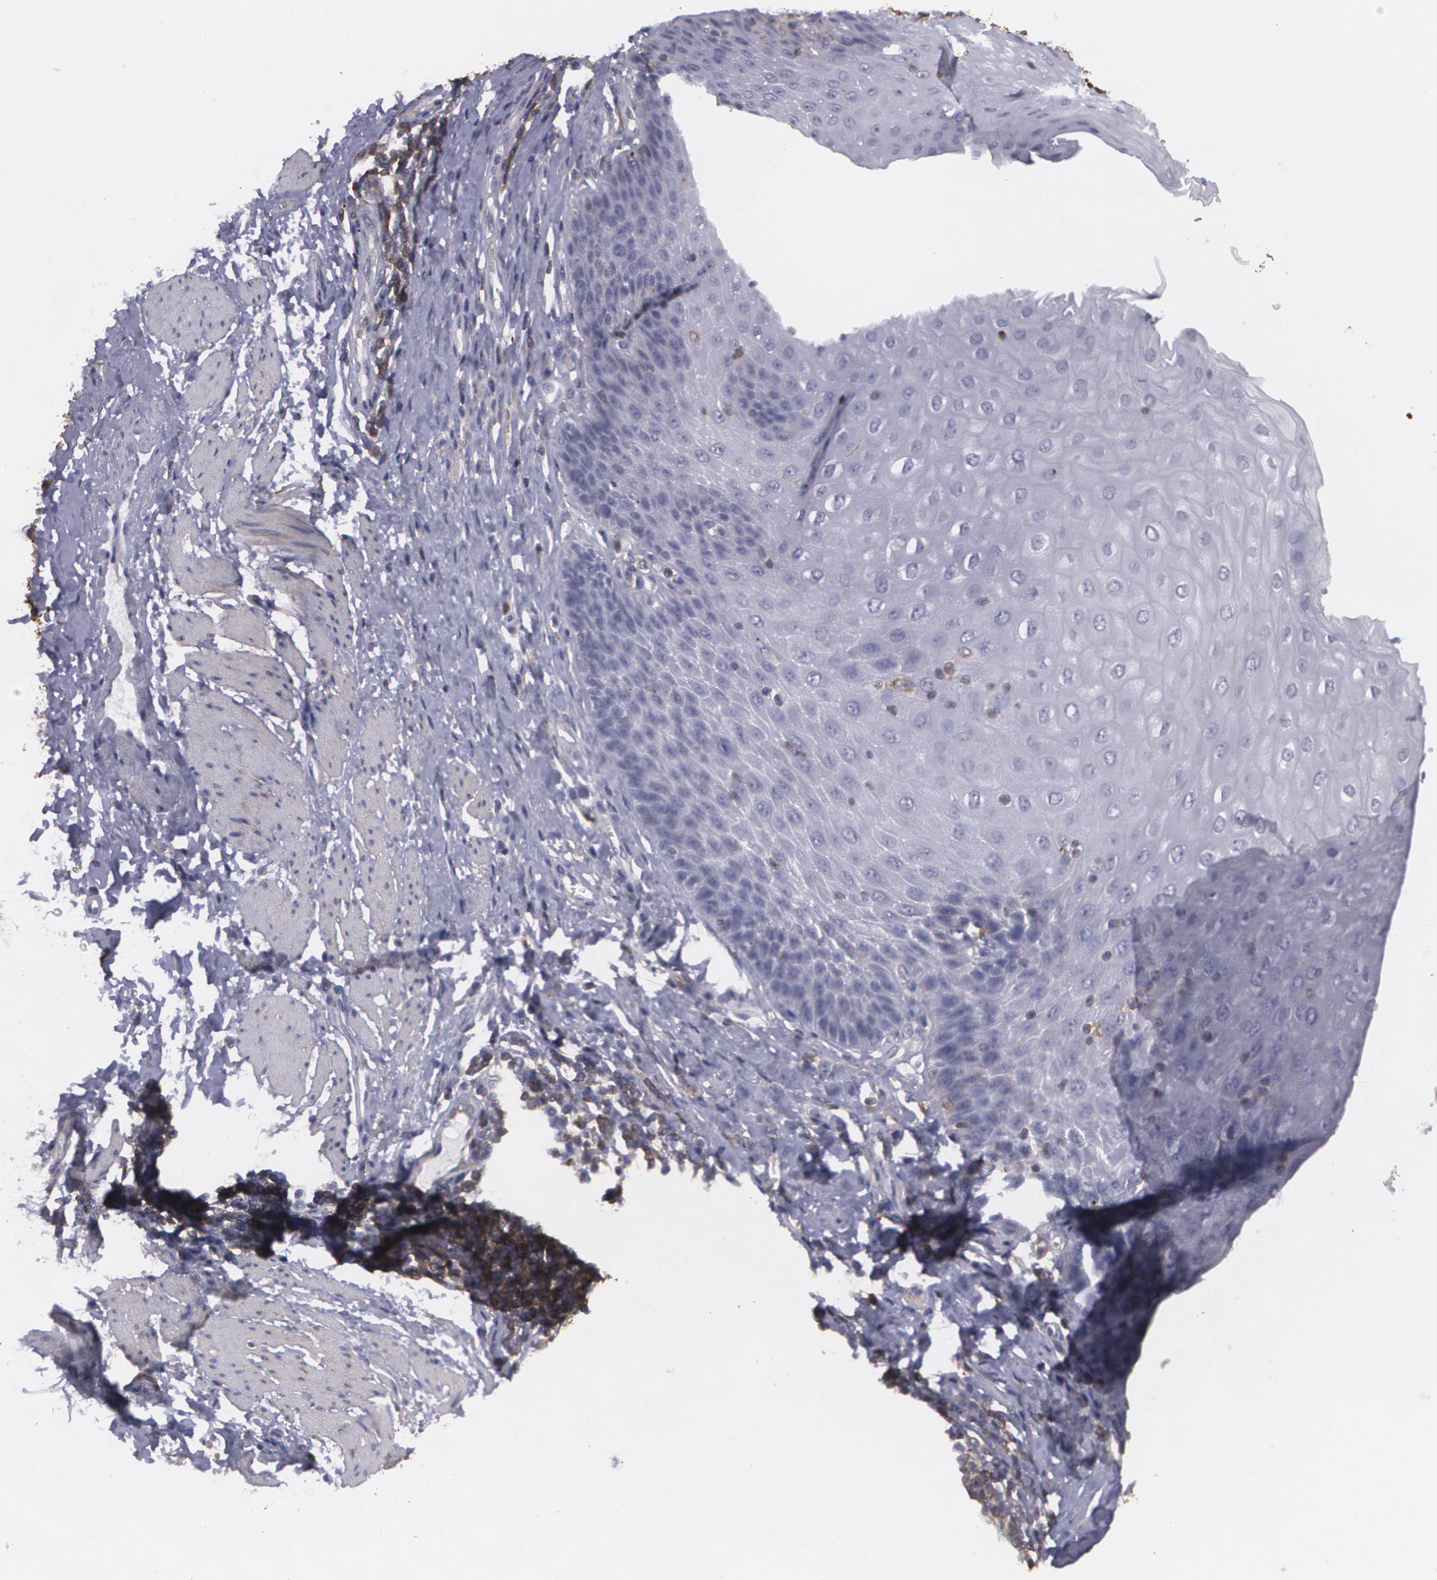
{"staining": {"intensity": "negative", "quantity": "none", "location": "none"}, "tissue": "esophagus", "cell_type": "Squamous epithelial cells", "image_type": "normal", "snomed": [{"axis": "morphology", "description": "Normal tissue, NOS"}, {"axis": "topography", "description": "Esophagus"}], "caption": "An immunohistochemistry photomicrograph of normal esophagus is shown. There is no staining in squamous epithelial cells of esophagus. The staining is performed using DAB (3,3'-diaminobenzidine) brown chromogen with nuclei counter-stained in using hematoxylin.", "gene": "BIN1", "patient": {"sex": "female", "age": 61}}